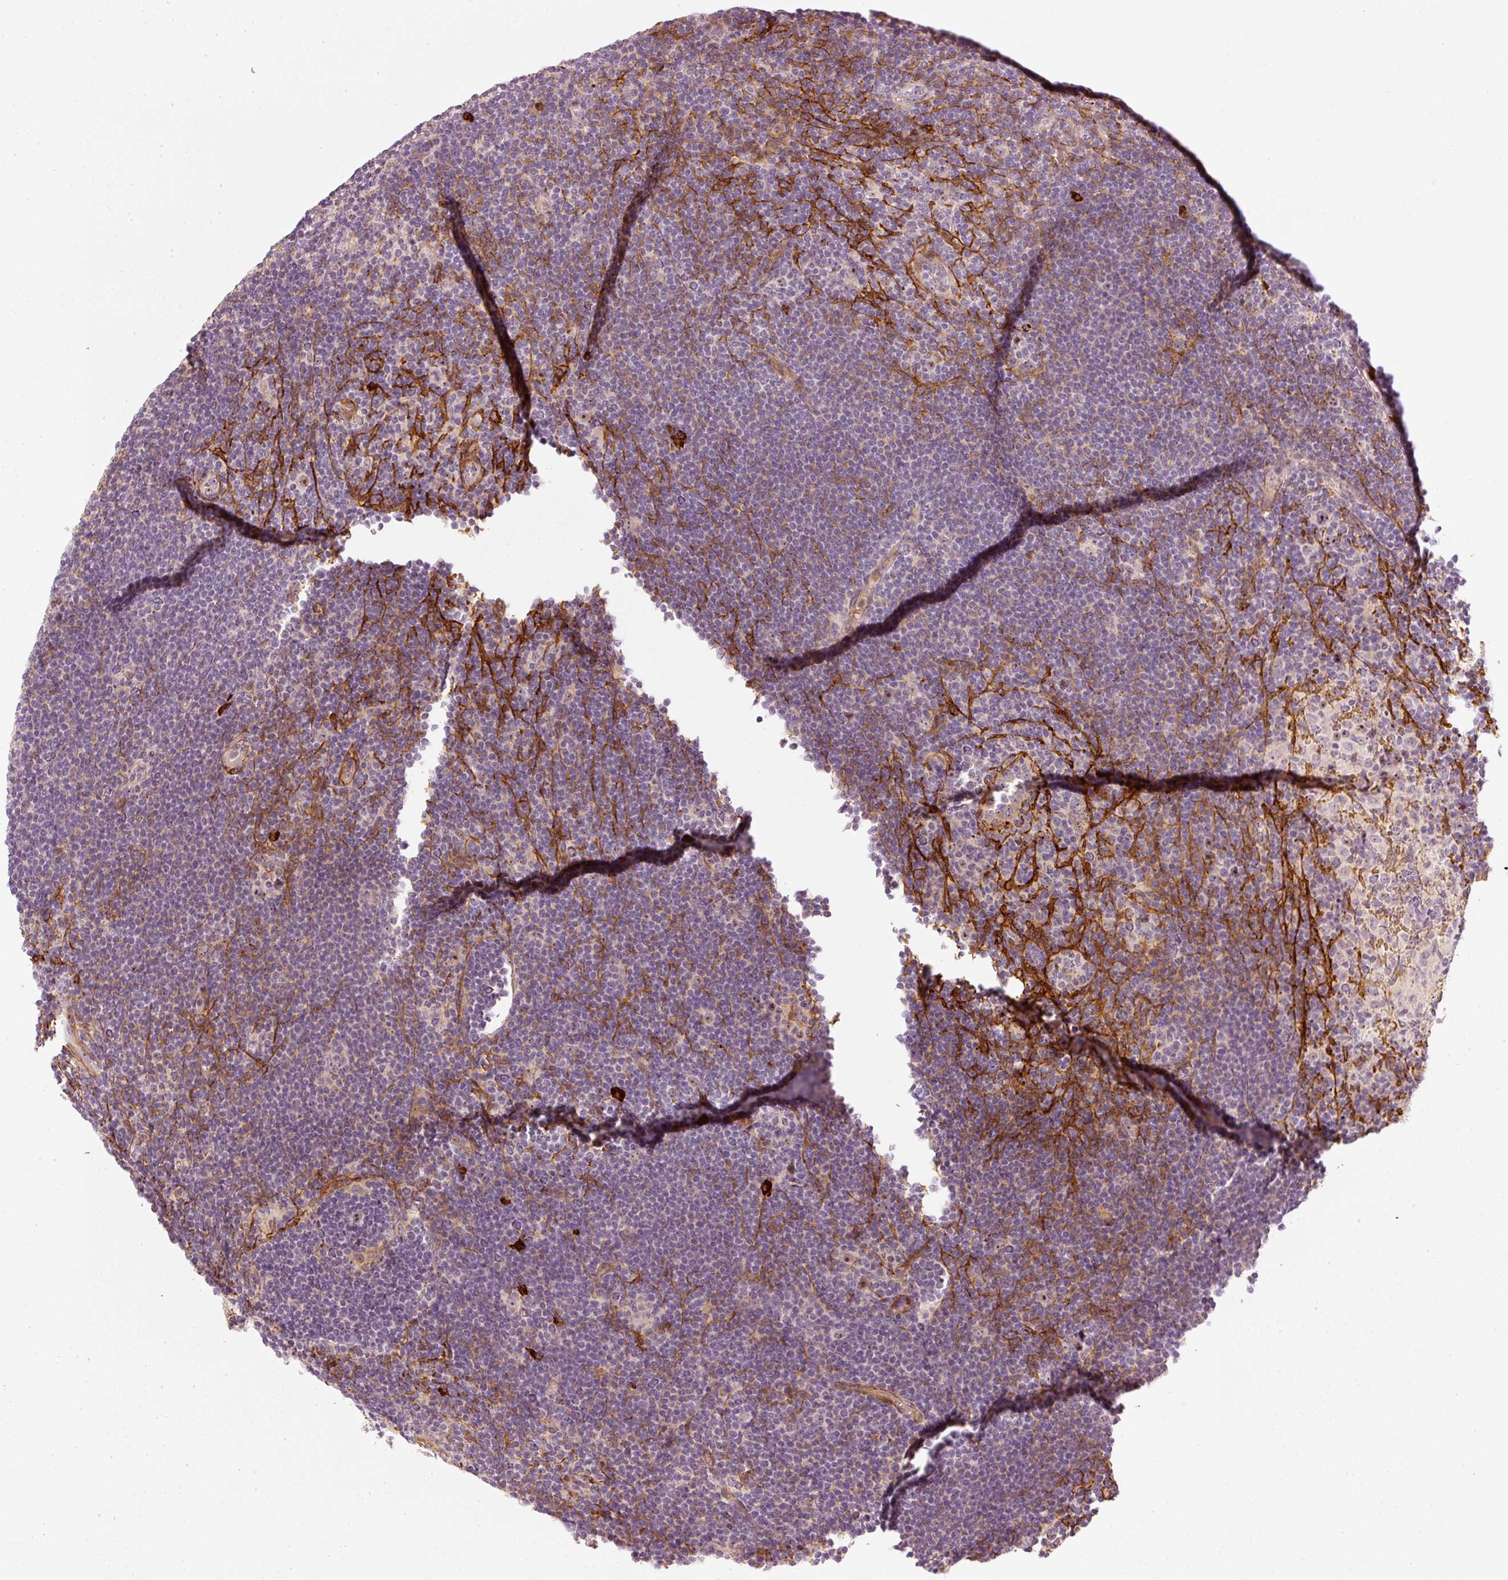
{"staining": {"intensity": "moderate", "quantity": "<25%", "location": "nuclear"}, "tissue": "lymphoma", "cell_type": "Tumor cells", "image_type": "cancer", "snomed": [{"axis": "morphology", "description": "Hodgkin's disease, NOS"}, {"axis": "topography", "description": "Lymph node"}], "caption": "This image exhibits immunohistochemistry (IHC) staining of human Hodgkin's disease, with low moderate nuclear positivity in about <25% of tumor cells.", "gene": "VCAM1", "patient": {"sex": "female", "age": 57}}